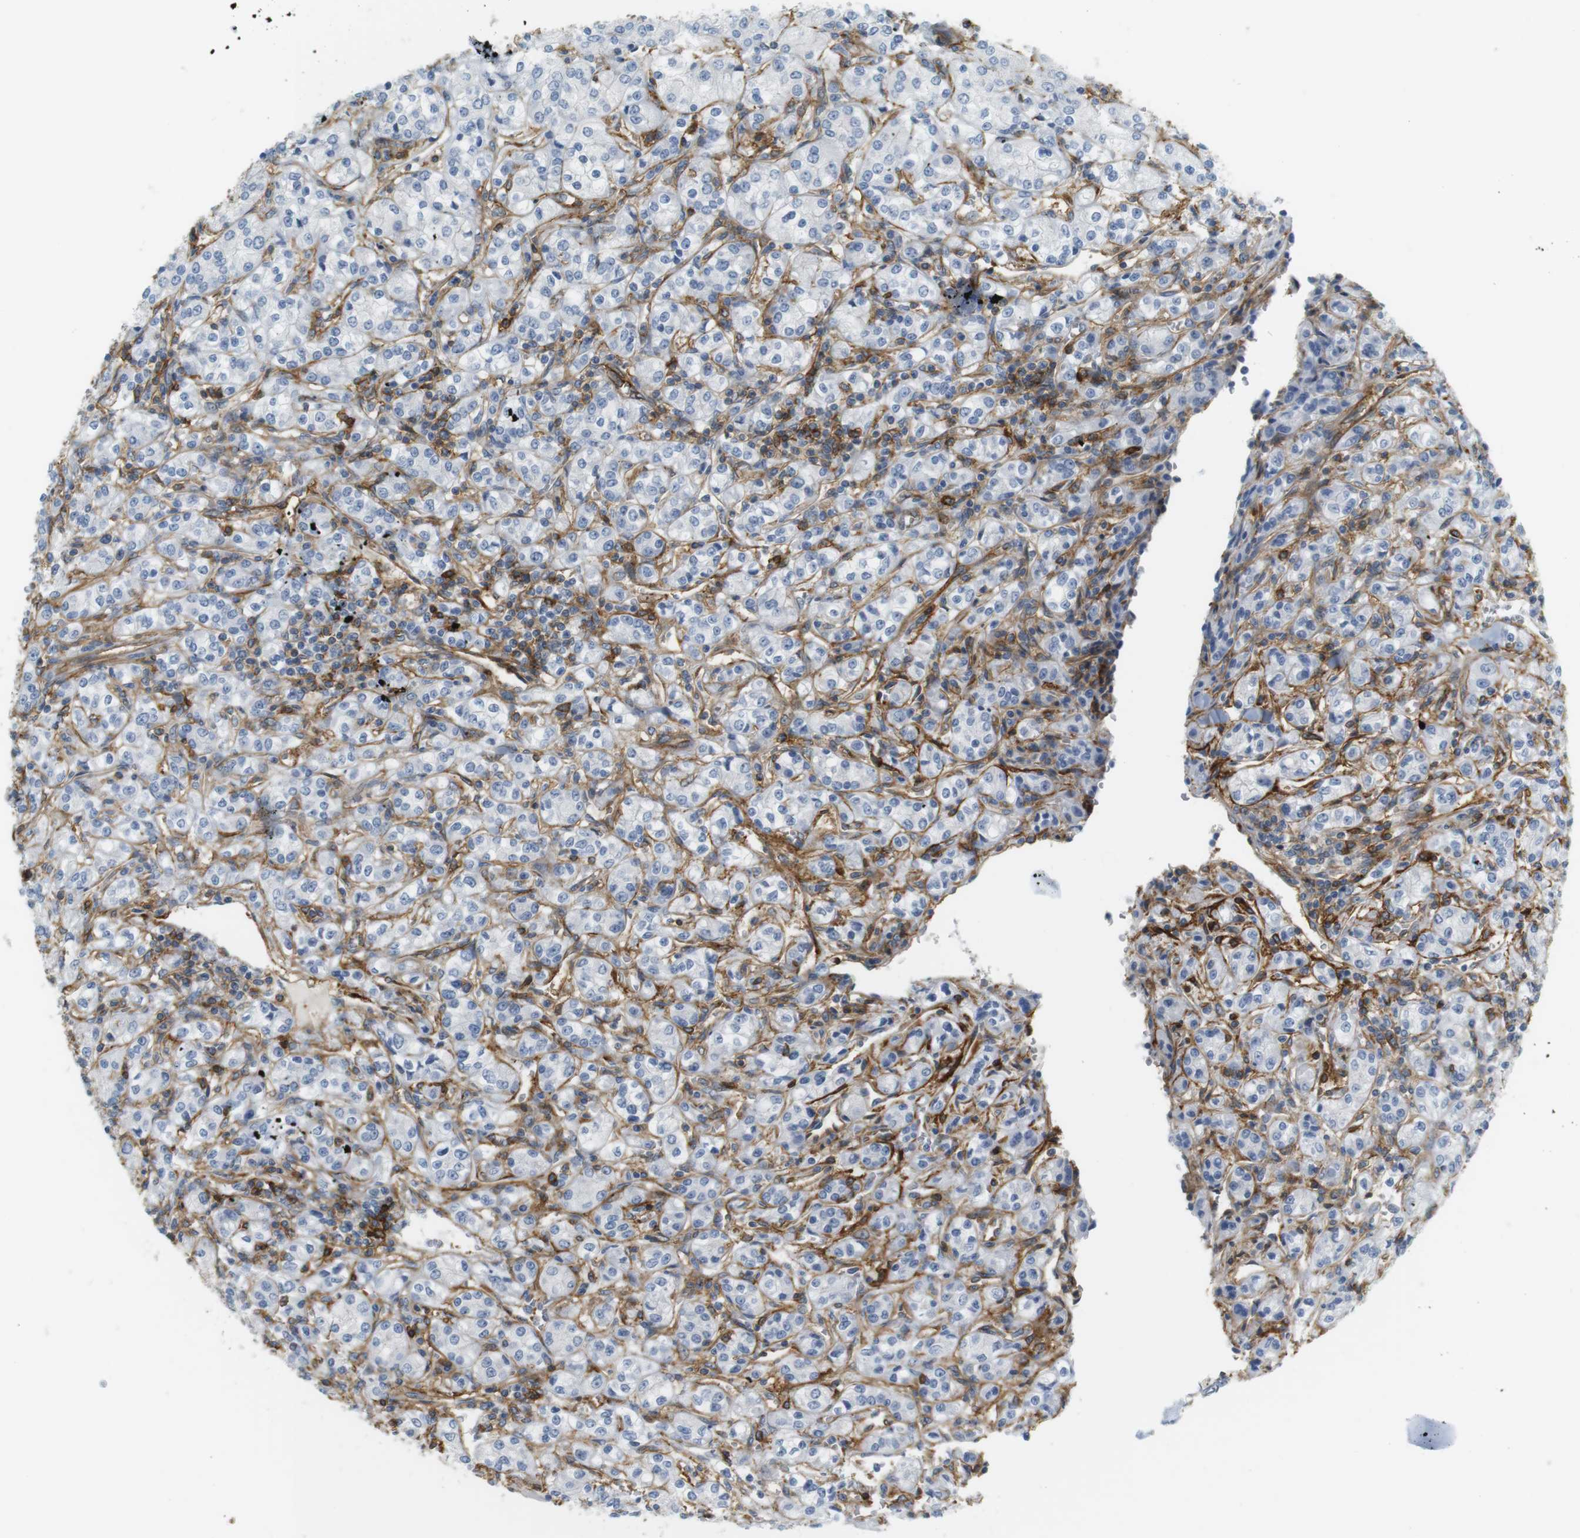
{"staining": {"intensity": "negative", "quantity": "none", "location": "none"}, "tissue": "renal cancer", "cell_type": "Tumor cells", "image_type": "cancer", "snomed": [{"axis": "morphology", "description": "Adenocarcinoma, NOS"}, {"axis": "topography", "description": "Kidney"}], "caption": "High magnification brightfield microscopy of renal cancer stained with DAB (3,3'-diaminobenzidine) (brown) and counterstained with hematoxylin (blue): tumor cells show no significant staining.", "gene": "F2R", "patient": {"sex": "male", "age": 77}}